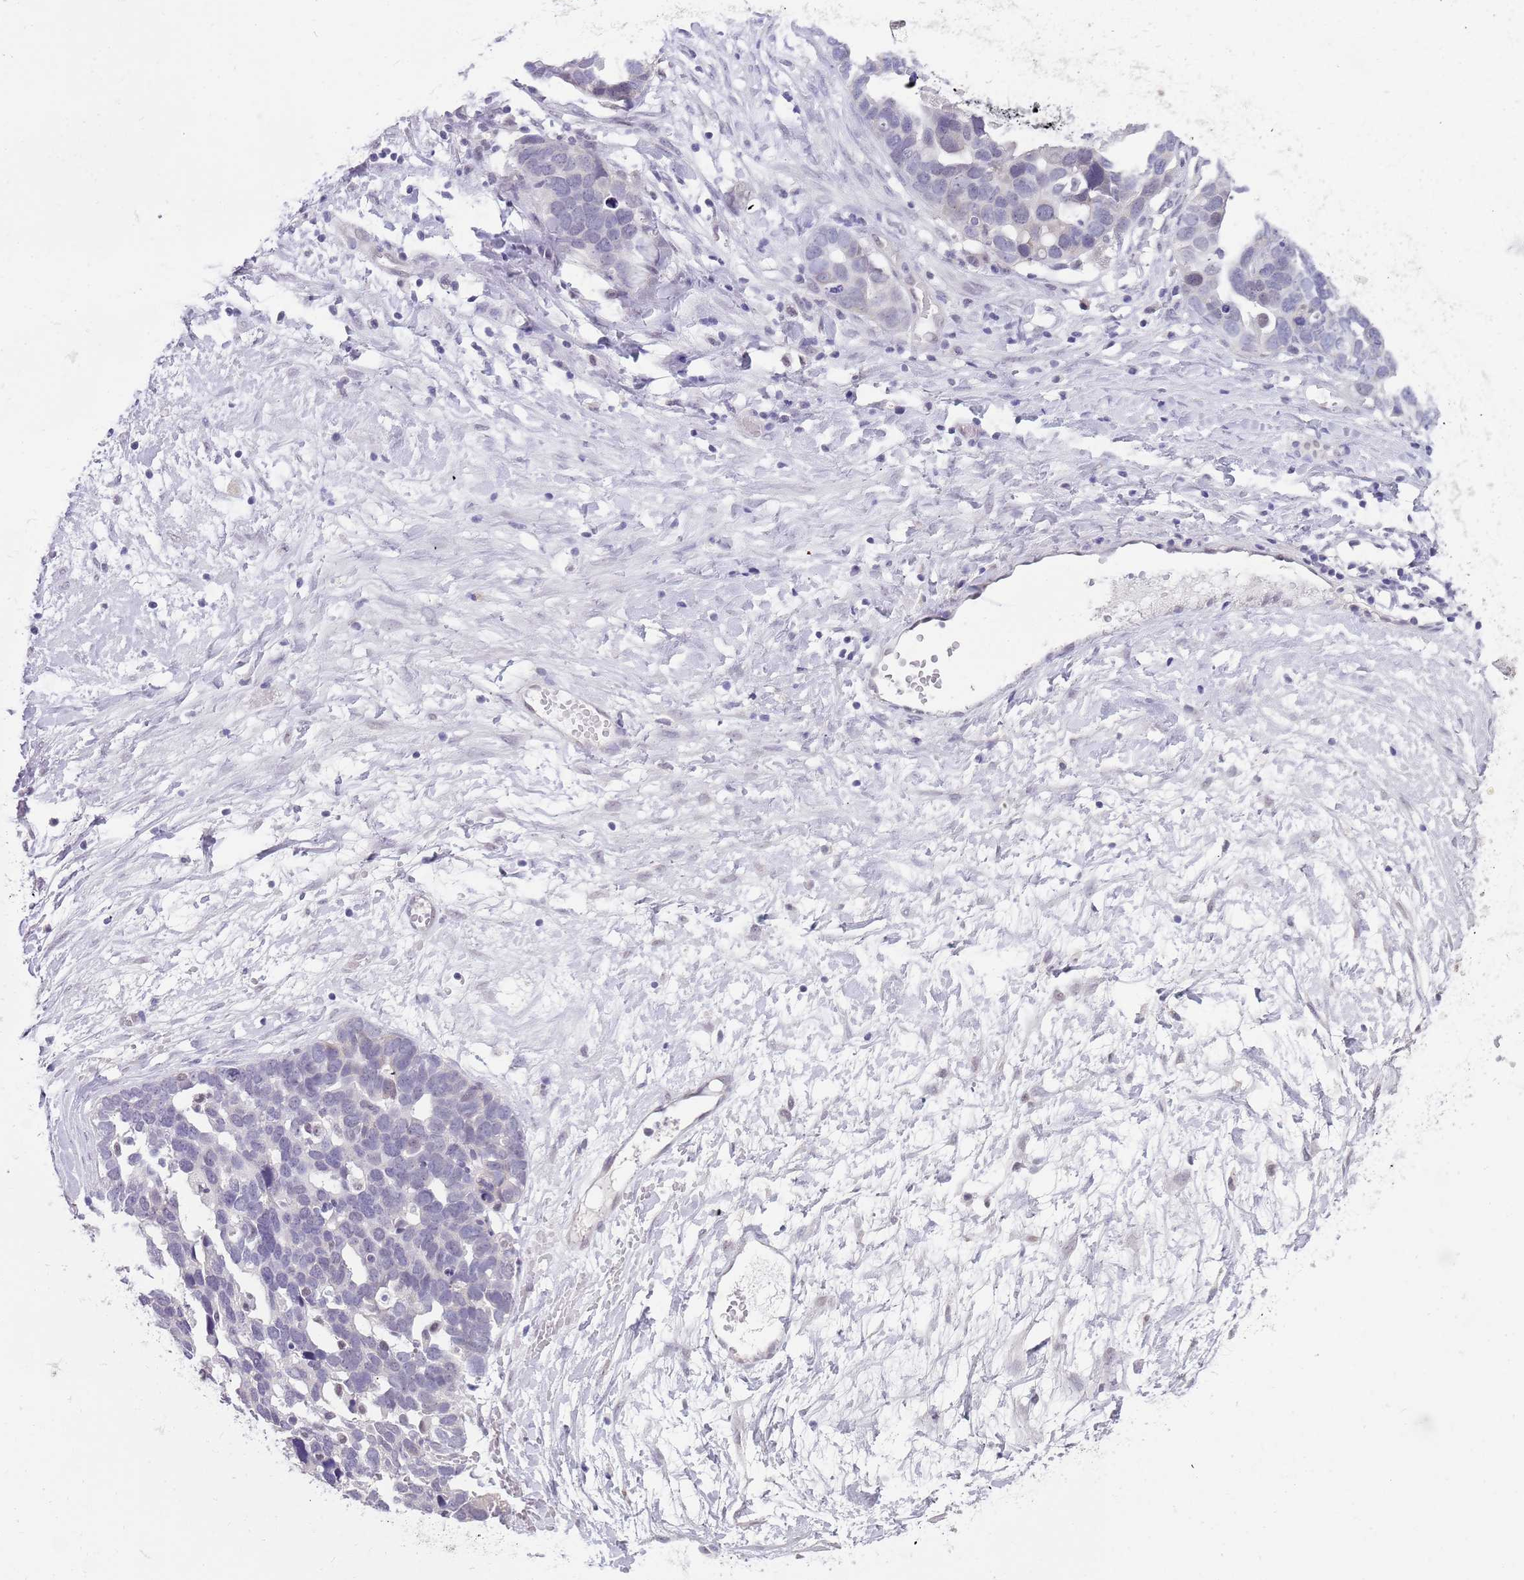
{"staining": {"intensity": "negative", "quantity": "none", "location": "none"}, "tissue": "ovarian cancer", "cell_type": "Tumor cells", "image_type": "cancer", "snomed": [{"axis": "morphology", "description": "Cystadenocarcinoma, serous, NOS"}, {"axis": "topography", "description": "Ovary"}], "caption": "Human serous cystadenocarcinoma (ovarian) stained for a protein using immunohistochemistry (IHC) reveals no expression in tumor cells.", "gene": "SEPHS2", "patient": {"sex": "female", "age": 54}}